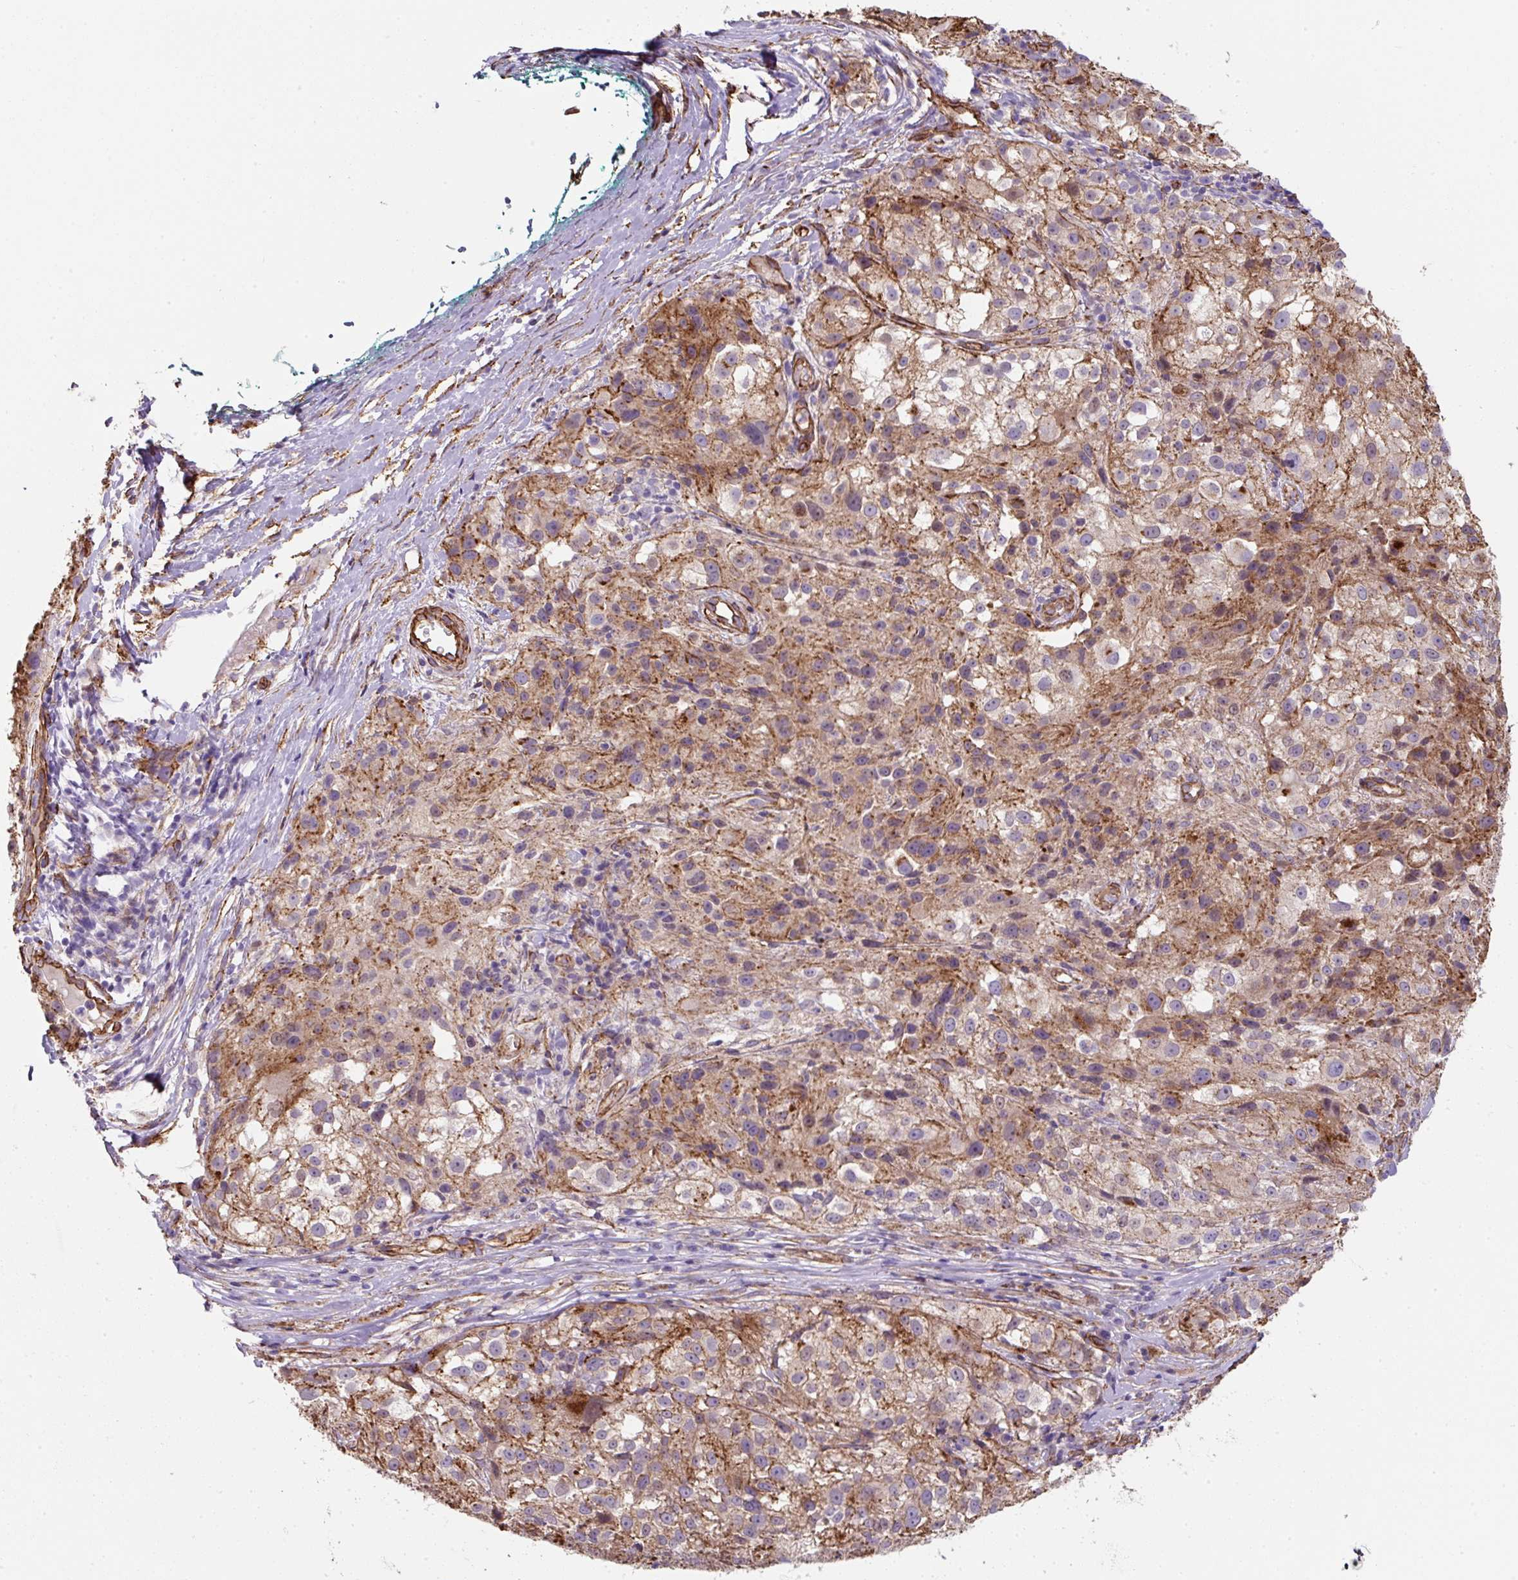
{"staining": {"intensity": "weak", "quantity": "25%-75%", "location": "cytoplasmic/membranous"}, "tissue": "melanoma", "cell_type": "Tumor cells", "image_type": "cancer", "snomed": [{"axis": "morphology", "description": "Necrosis, NOS"}, {"axis": "morphology", "description": "Malignant melanoma, NOS"}, {"axis": "topography", "description": "Skin"}], "caption": "This photomicrograph shows malignant melanoma stained with IHC to label a protein in brown. The cytoplasmic/membranous of tumor cells show weak positivity for the protein. Nuclei are counter-stained blue.", "gene": "ANKUB1", "patient": {"sex": "female", "age": 87}}